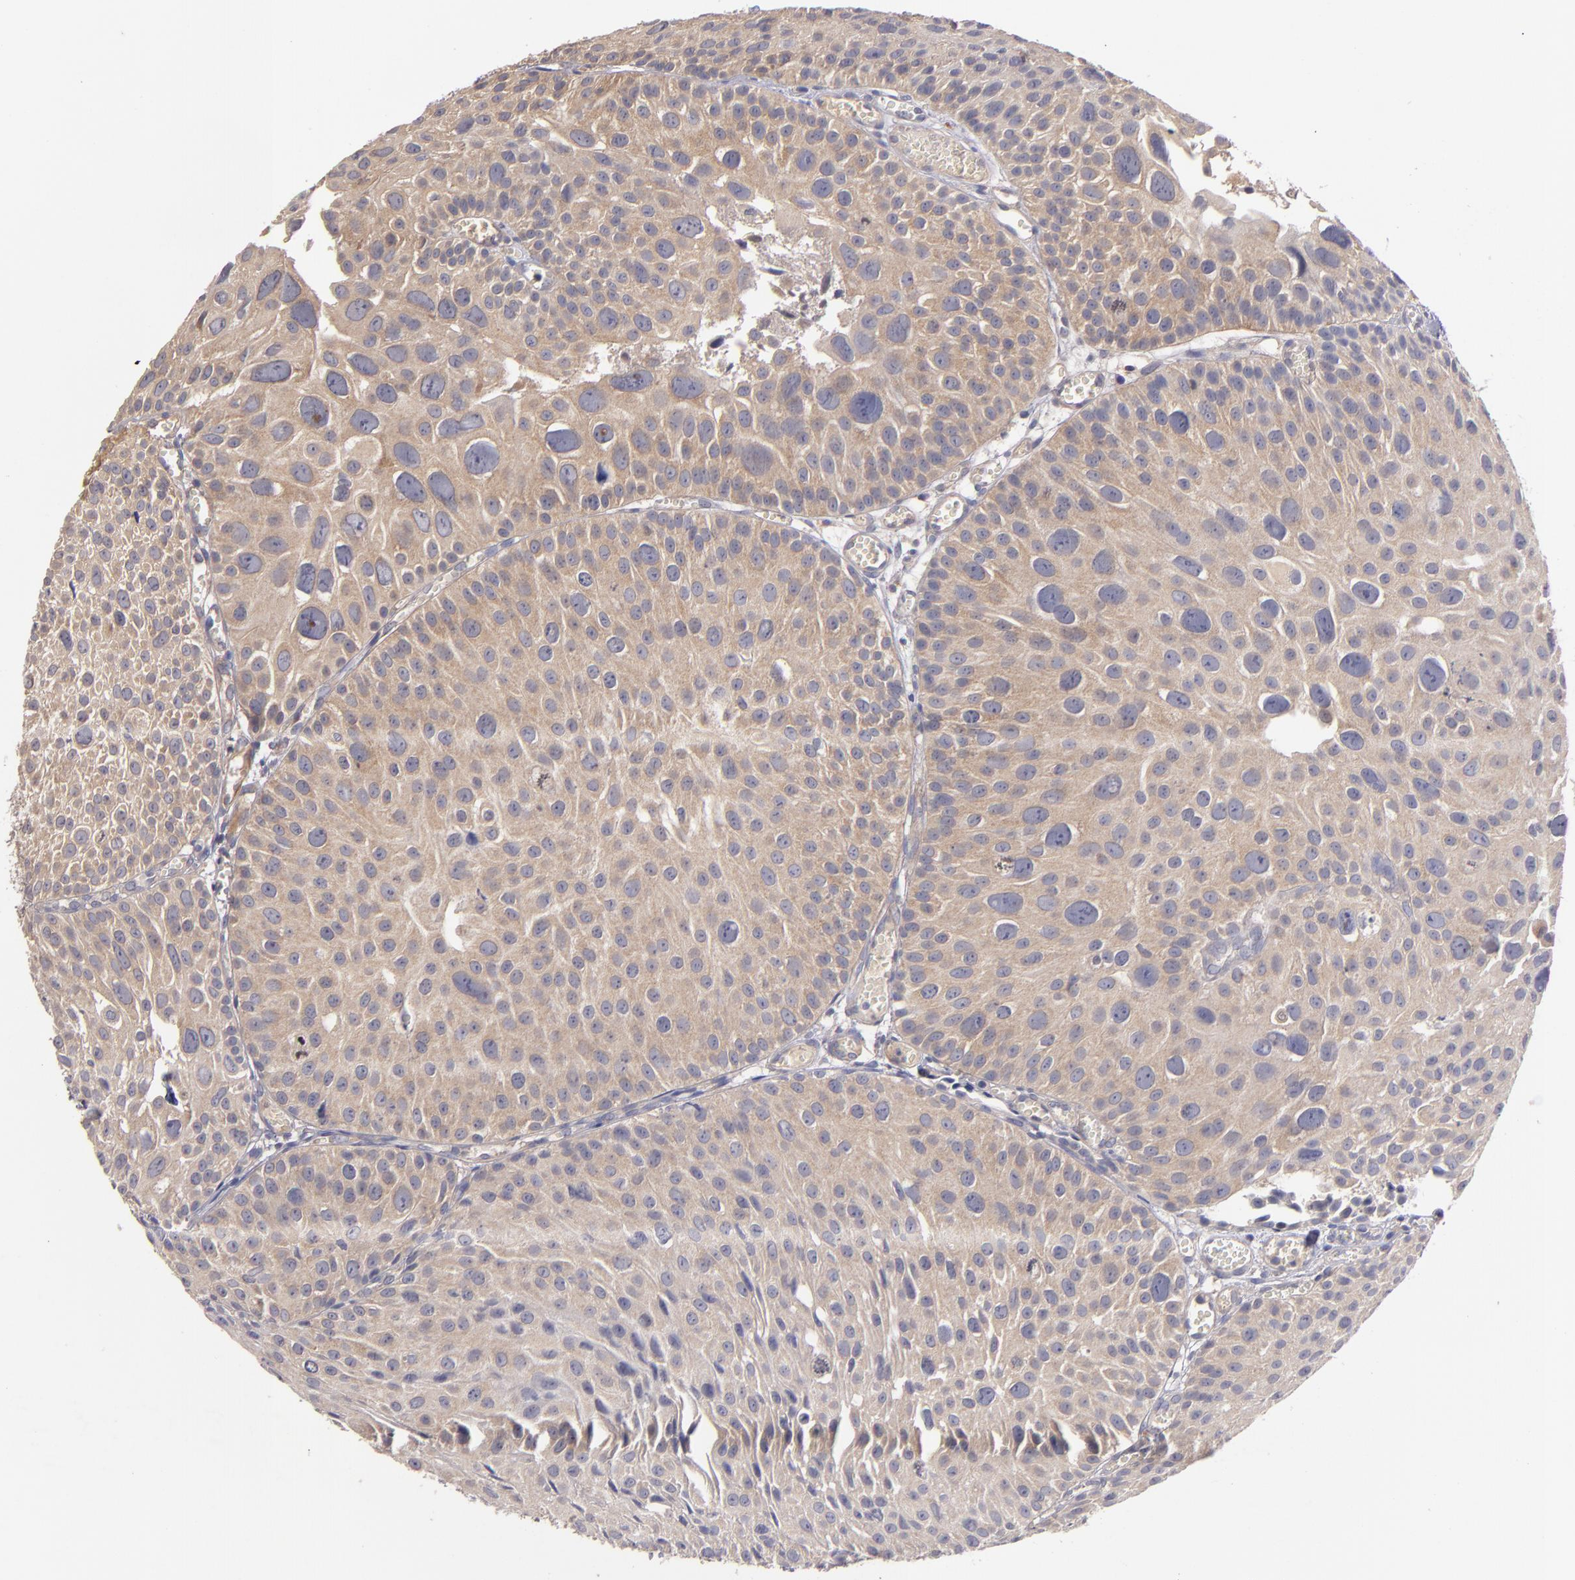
{"staining": {"intensity": "moderate", "quantity": ">75%", "location": "cytoplasmic/membranous"}, "tissue": "urothelial cancer", "cell_type": "Tumor cells", "image_type": "cancer", "snomed": [{"axis": "morphology", "description": "Urothelial carcinoma, High grade"}, {"axis": "topography", "description": "Urinary bladder"}], "caption": "Urothelial cancer tissue reveals moderate cytoplasmic/membranous positivity in approximately >75% of tumor cells", "gene": "UPF3B", "patient": {"sex": "female", "age": 78}}